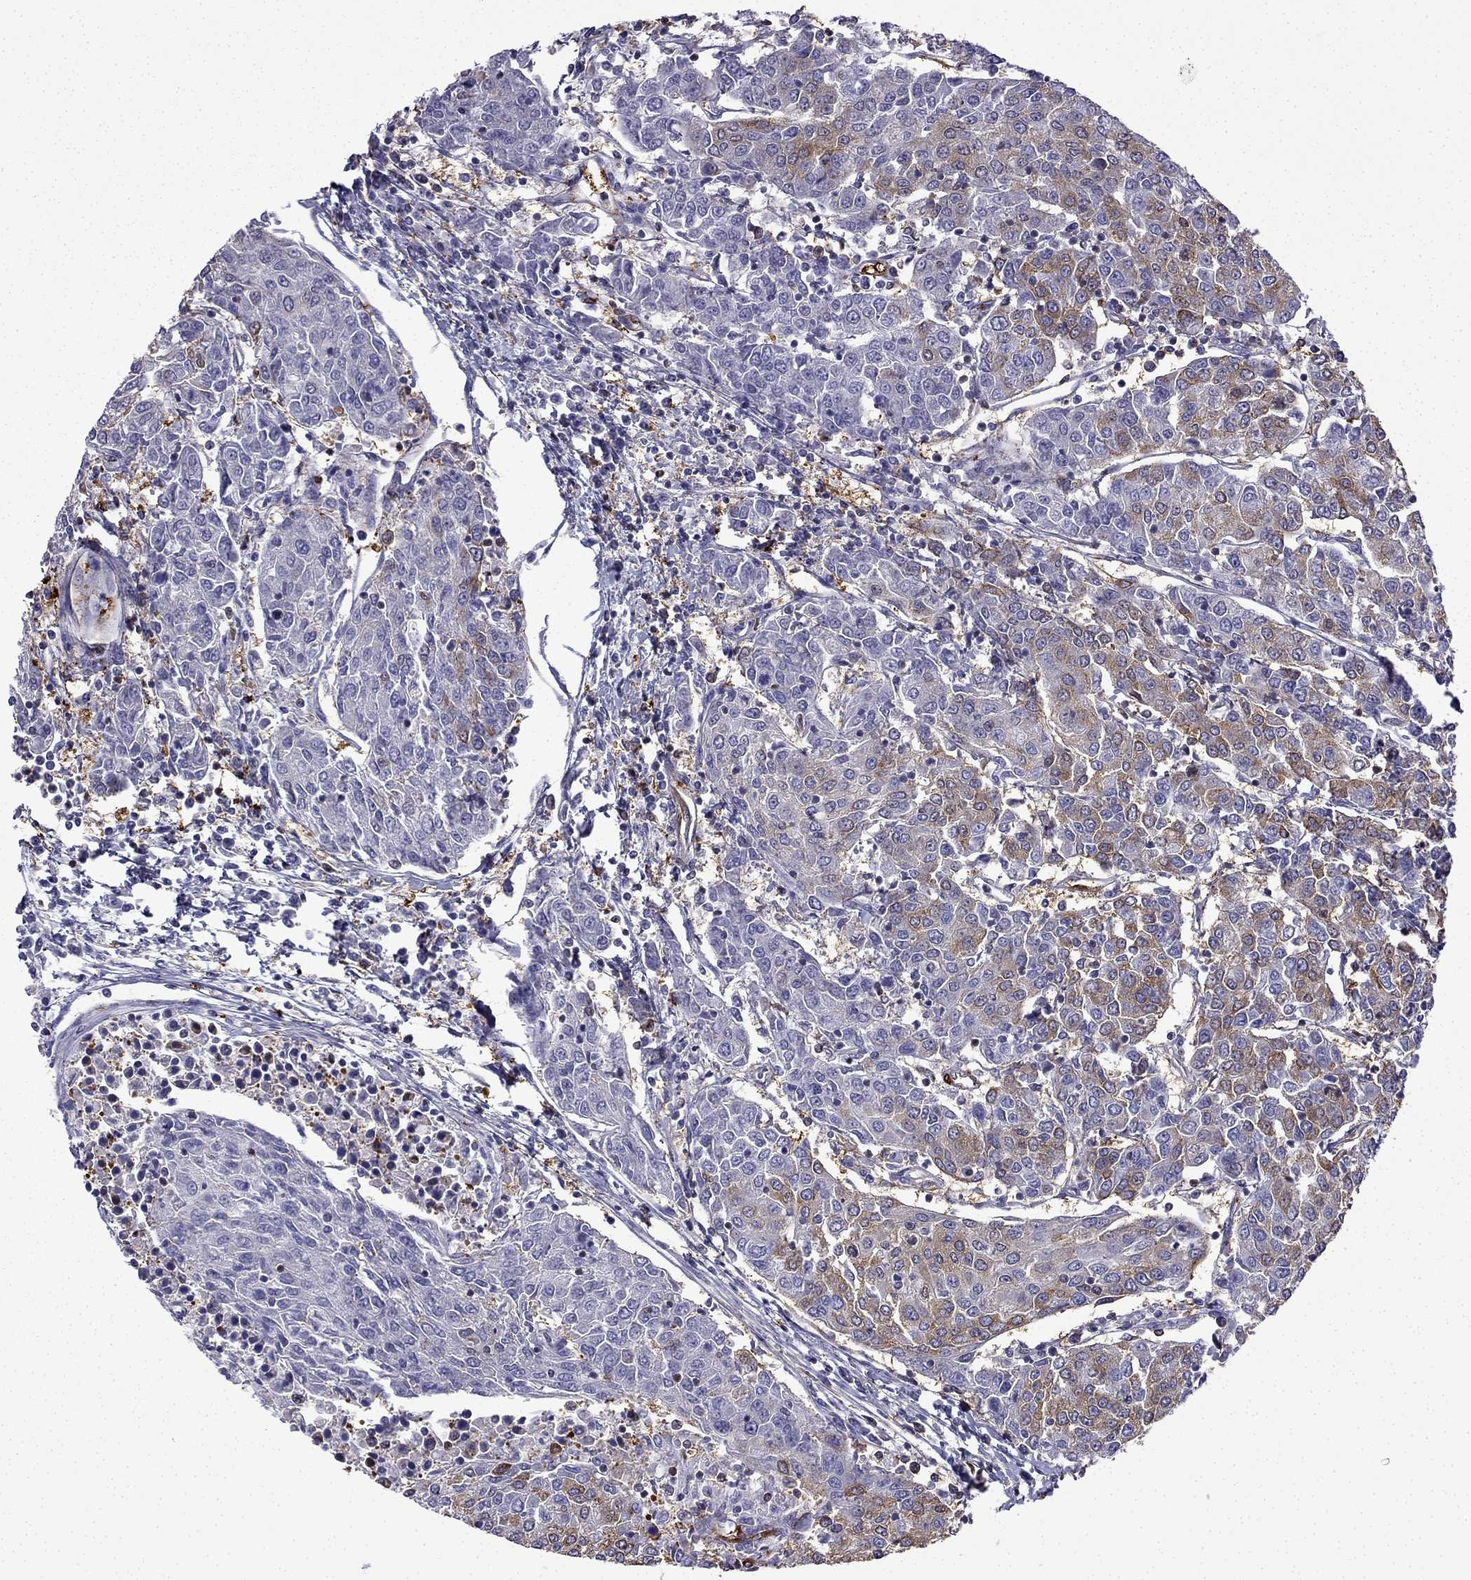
{"staining": {"intensity": "moderate", "quantity": "25%-75%", "location": "cytoplasmic/membranous"}, "tissue": "urothelial cancer", "cell_type": "Tumor cells", "image_type": "cancer", "snomed": [{"axis": "morphology", "description": "Urothelial carcinoma, High grade"}, {"axis": "topography", "description": "Urinary bladder"}], "caption": "Immunohistochemical staining of human urothelial cancer shows moderate cytoplasmic/membranous protein positivity in approximately 25%-75% of tumor cells.", "gene": "MAP4", "patient": {"sex": "female", "age": 85}}